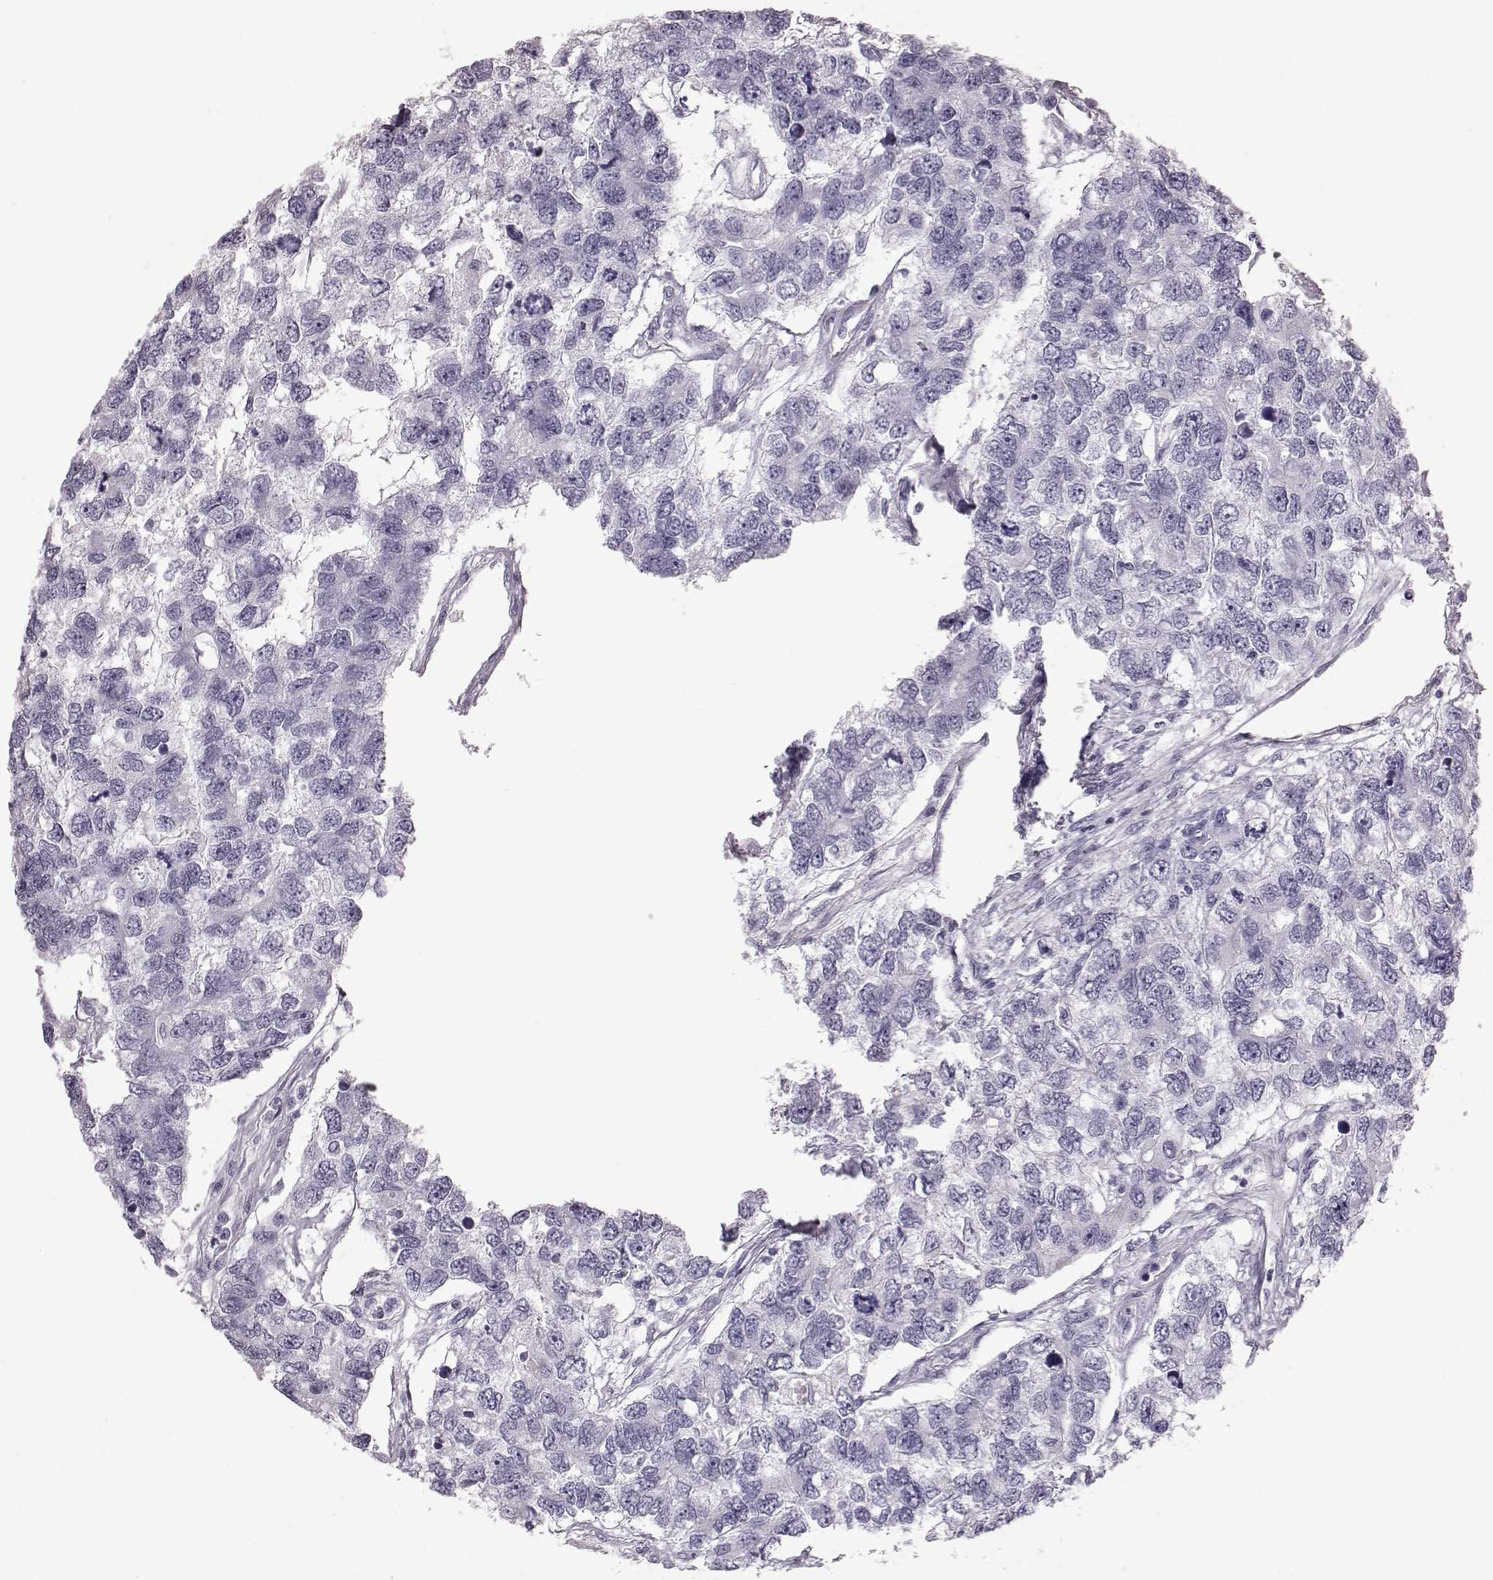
{"staining": {"intensity": "negative", "quantity": "none", "location": "none"}, "tissue": "testis cancer", "cell_type": "Tumor cells", "image_type": "cancer", "snomed": [{"axis": "morphology", "description": "Seminoma, NOS"}, {"axis": "topography", "description": "Testis"}], "caption": "Immunohistochemistry (IHC) of human testis cancer displays no staining in tumor cells. (Stains: DAB IHC with hematoxylin counter stain, Microscopy: brightfield microscopy at high magnification).", "gene": "TCHHL1", "patient": {"sex": "male", "age": 52}}